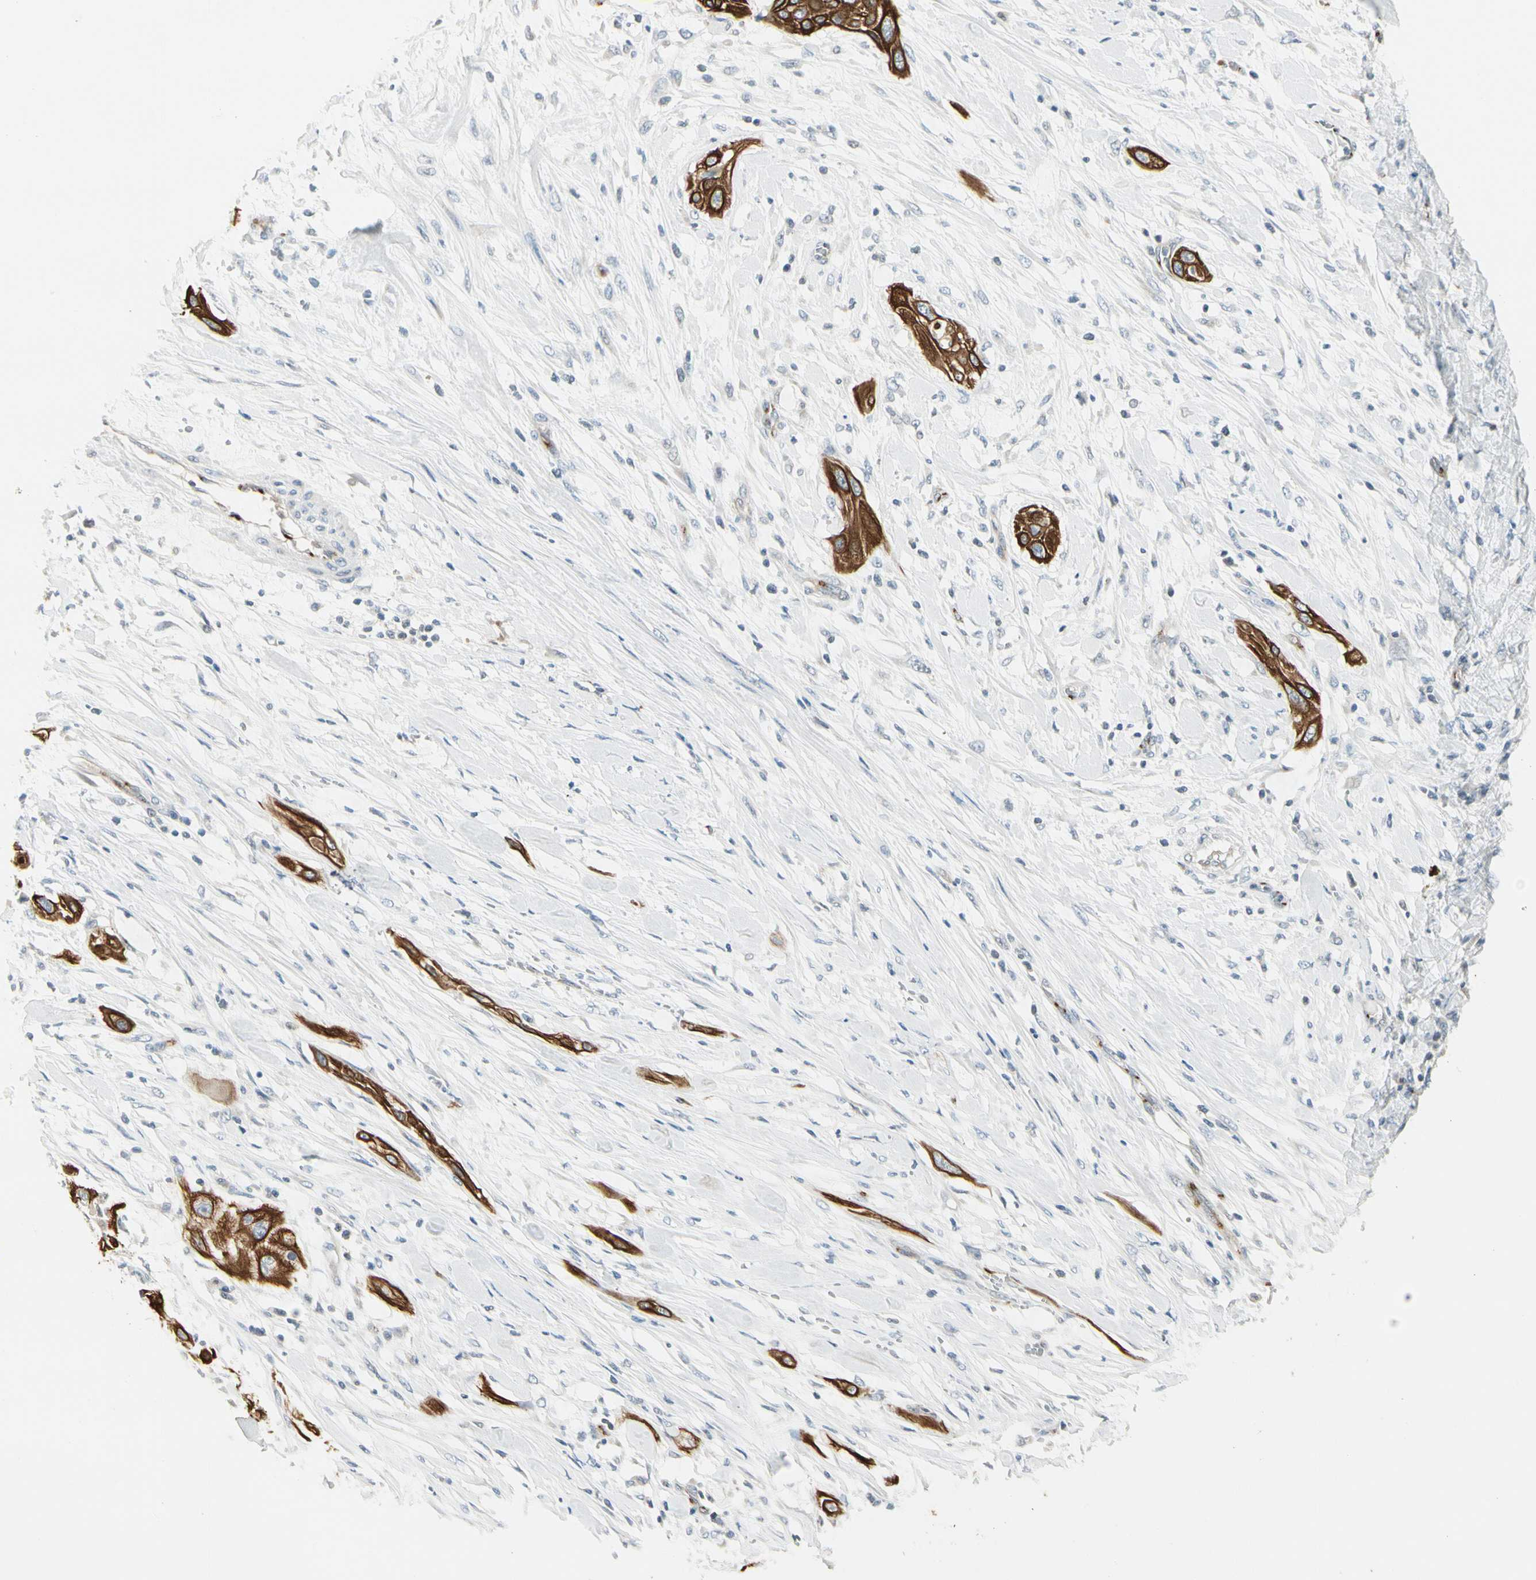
{"staining": {"intensity": "strong", "quantity": ">75%", "location": "cytoplasmic/membranous"}, "tissue": "lung cancer", "cell_type": "Tumor cells", "image_type": "cancer", "snomed": [{"axis": "morphology", "description": "Squamous cell carcinoma, NOS"}, {"axis": "topography", "description": "Lung"}], "caption": "Lung cancer (squamous cell carcinoma) stained with DAB IHC shows high levels of strong cytoplasmic/membranous expression in approximately >75% of tumor cells.", "gene": "MANSC1", "patient": {"sex": "female", "age": 47}}